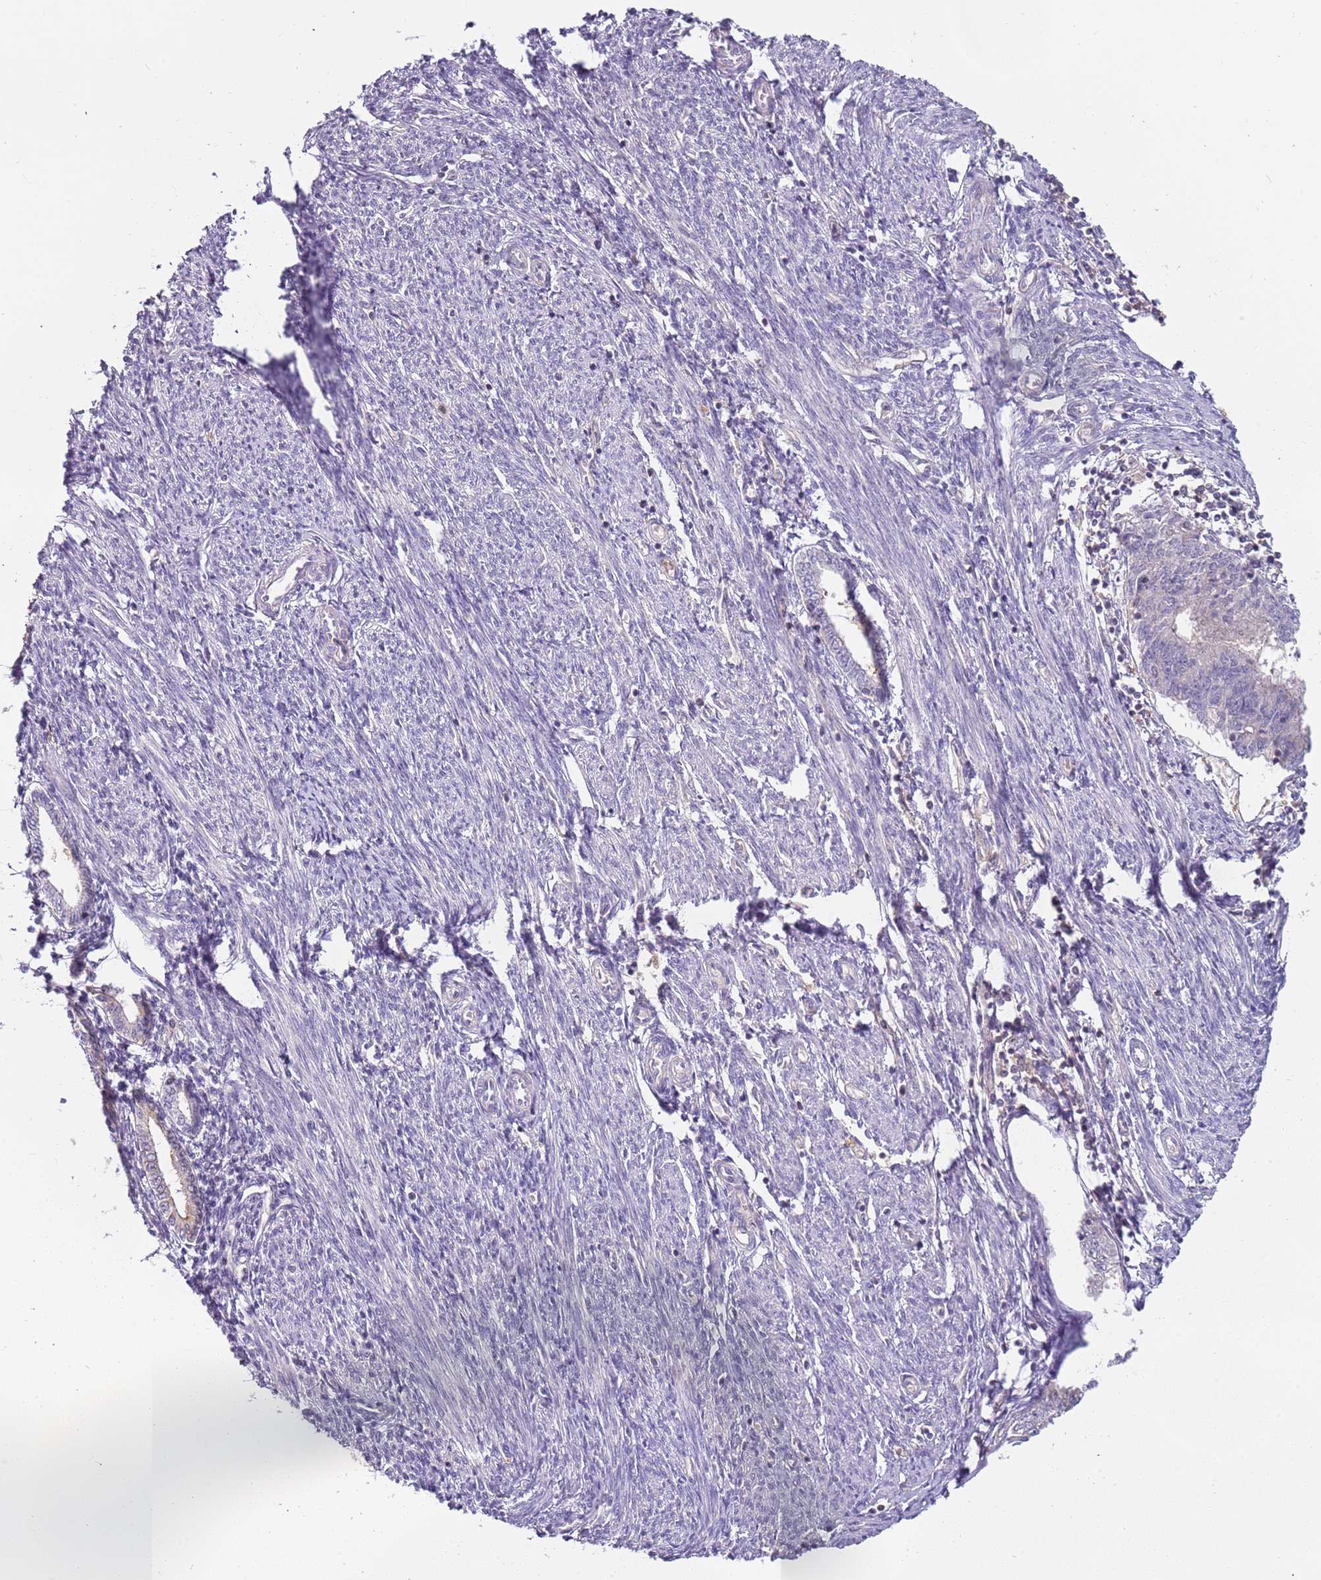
{"staining": {"intensity": "negative", "quantity": "none", "location": "none"}, "tissue": "endometrial cancer", "cell_type": "Tumor cells", "image_type": "cancer", "snomed": [{"axis": "morphology", "description": "Adenocarcinoma, NOS"}, {"axis": "topography", "description": "Endometrium"}], "caption": "DAB (3,3'-diaminobenzidine) immunohistochemical staining of human endometrial cancer (adenocarcinoma) demonstrates no significant staining in tumor cells.", "gene": "ARHGAP5", "patient": {"sex": "female", "age": 56}}